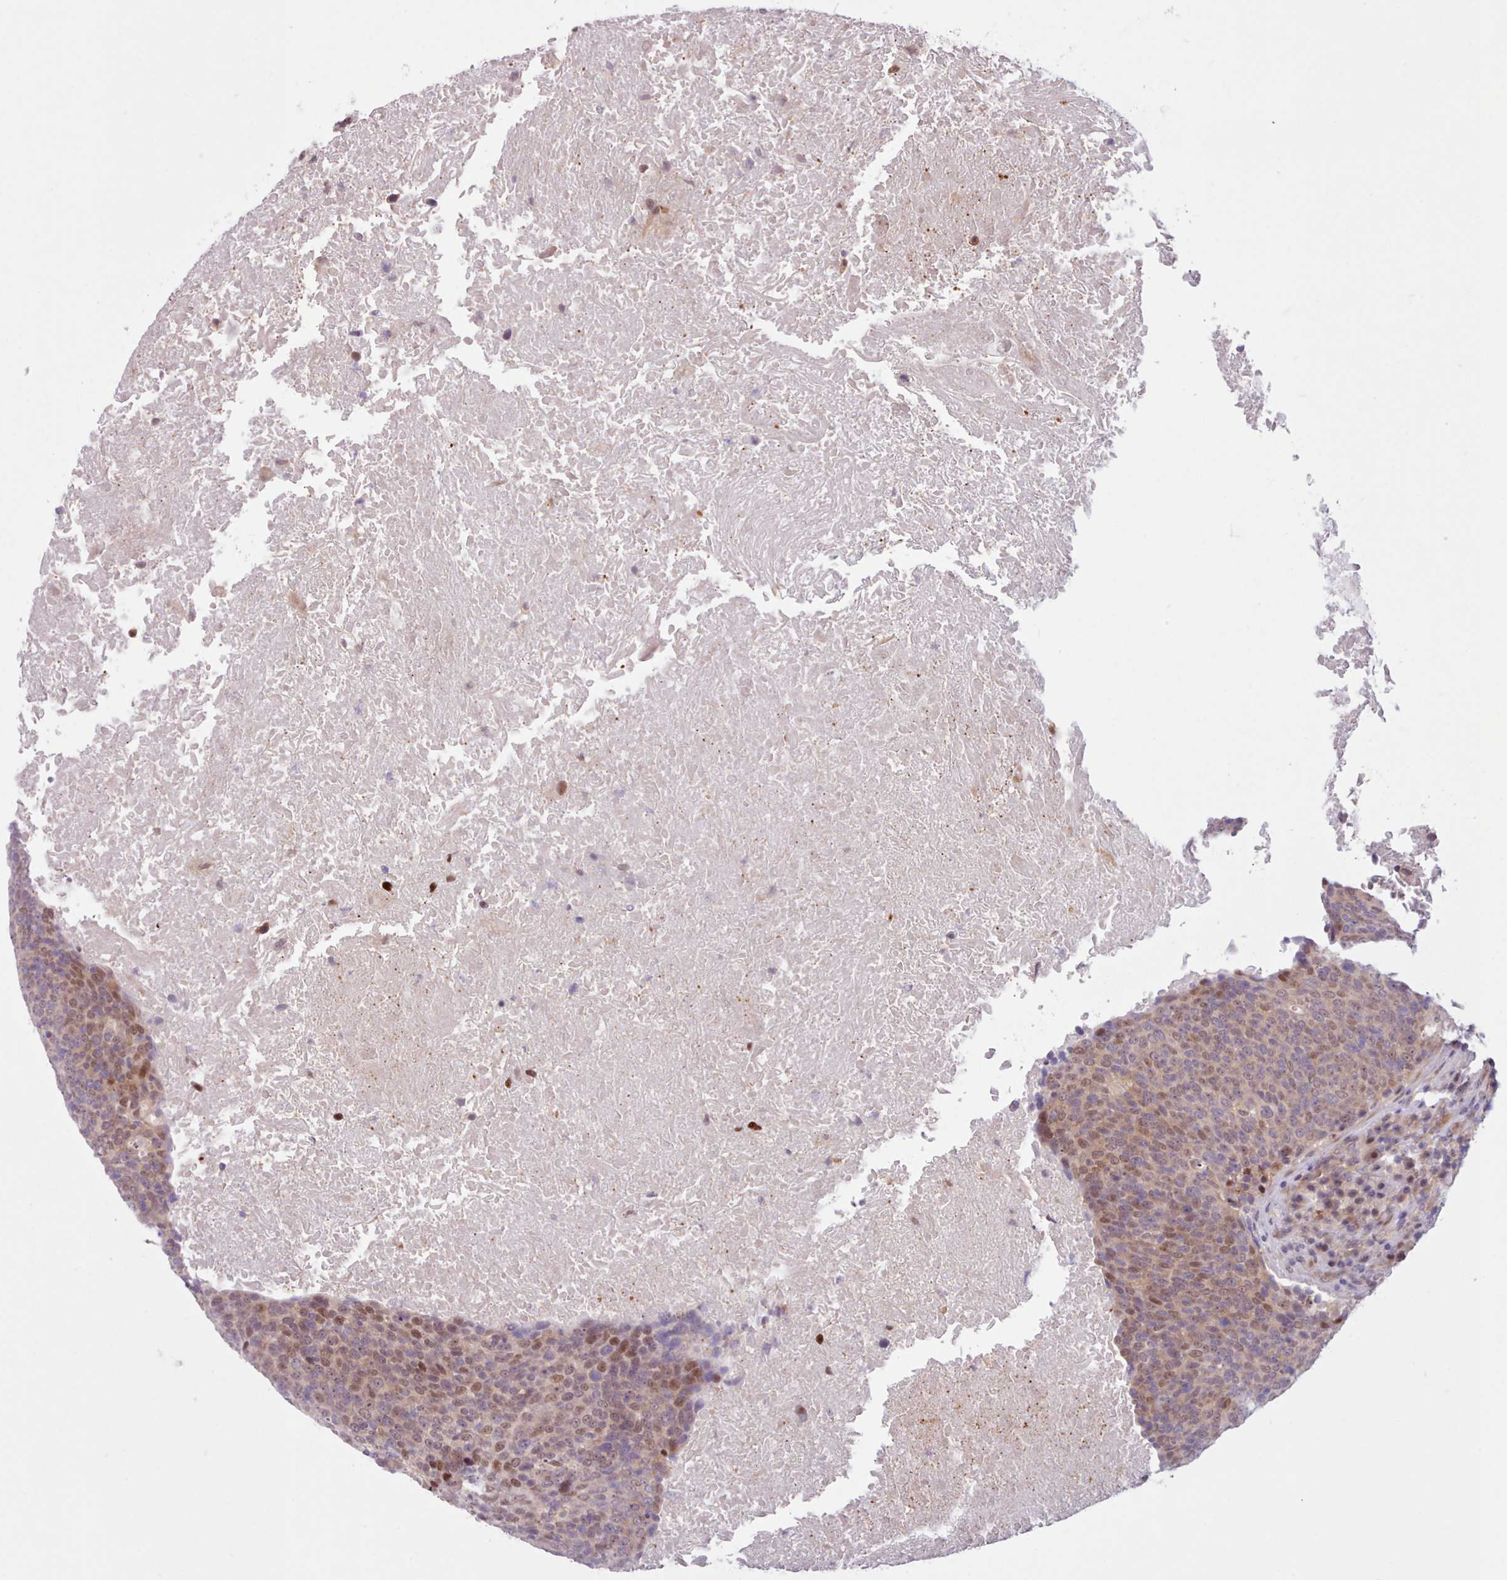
{"staining": {"intensity": "moderate", "quantity": "25%-75%", "location": "nuclear"}, "tissue": "head and neck cancer", "cell_type": "Tumor cells", "image_type": "cancer", "snomed": [{"axis": "morphology", "description": "Squamous cell carcinoma, NOS"}, {"axis": "morphology", "description": "Squamous cell carcinoma, metastatic, NOS"}, {"axis": "topography", "description": "Lymph node"}, {"axis": "topography", "description": "Head-Neck"}], "caption": "Protein staining demonstrates moderate nuclear staining in about 25%-75% of tumor cells in metastatic squamous cell carcinoma (head and neck).", "gene": "KBTBD7", "patient": {"sex": "male", "age": 62}}